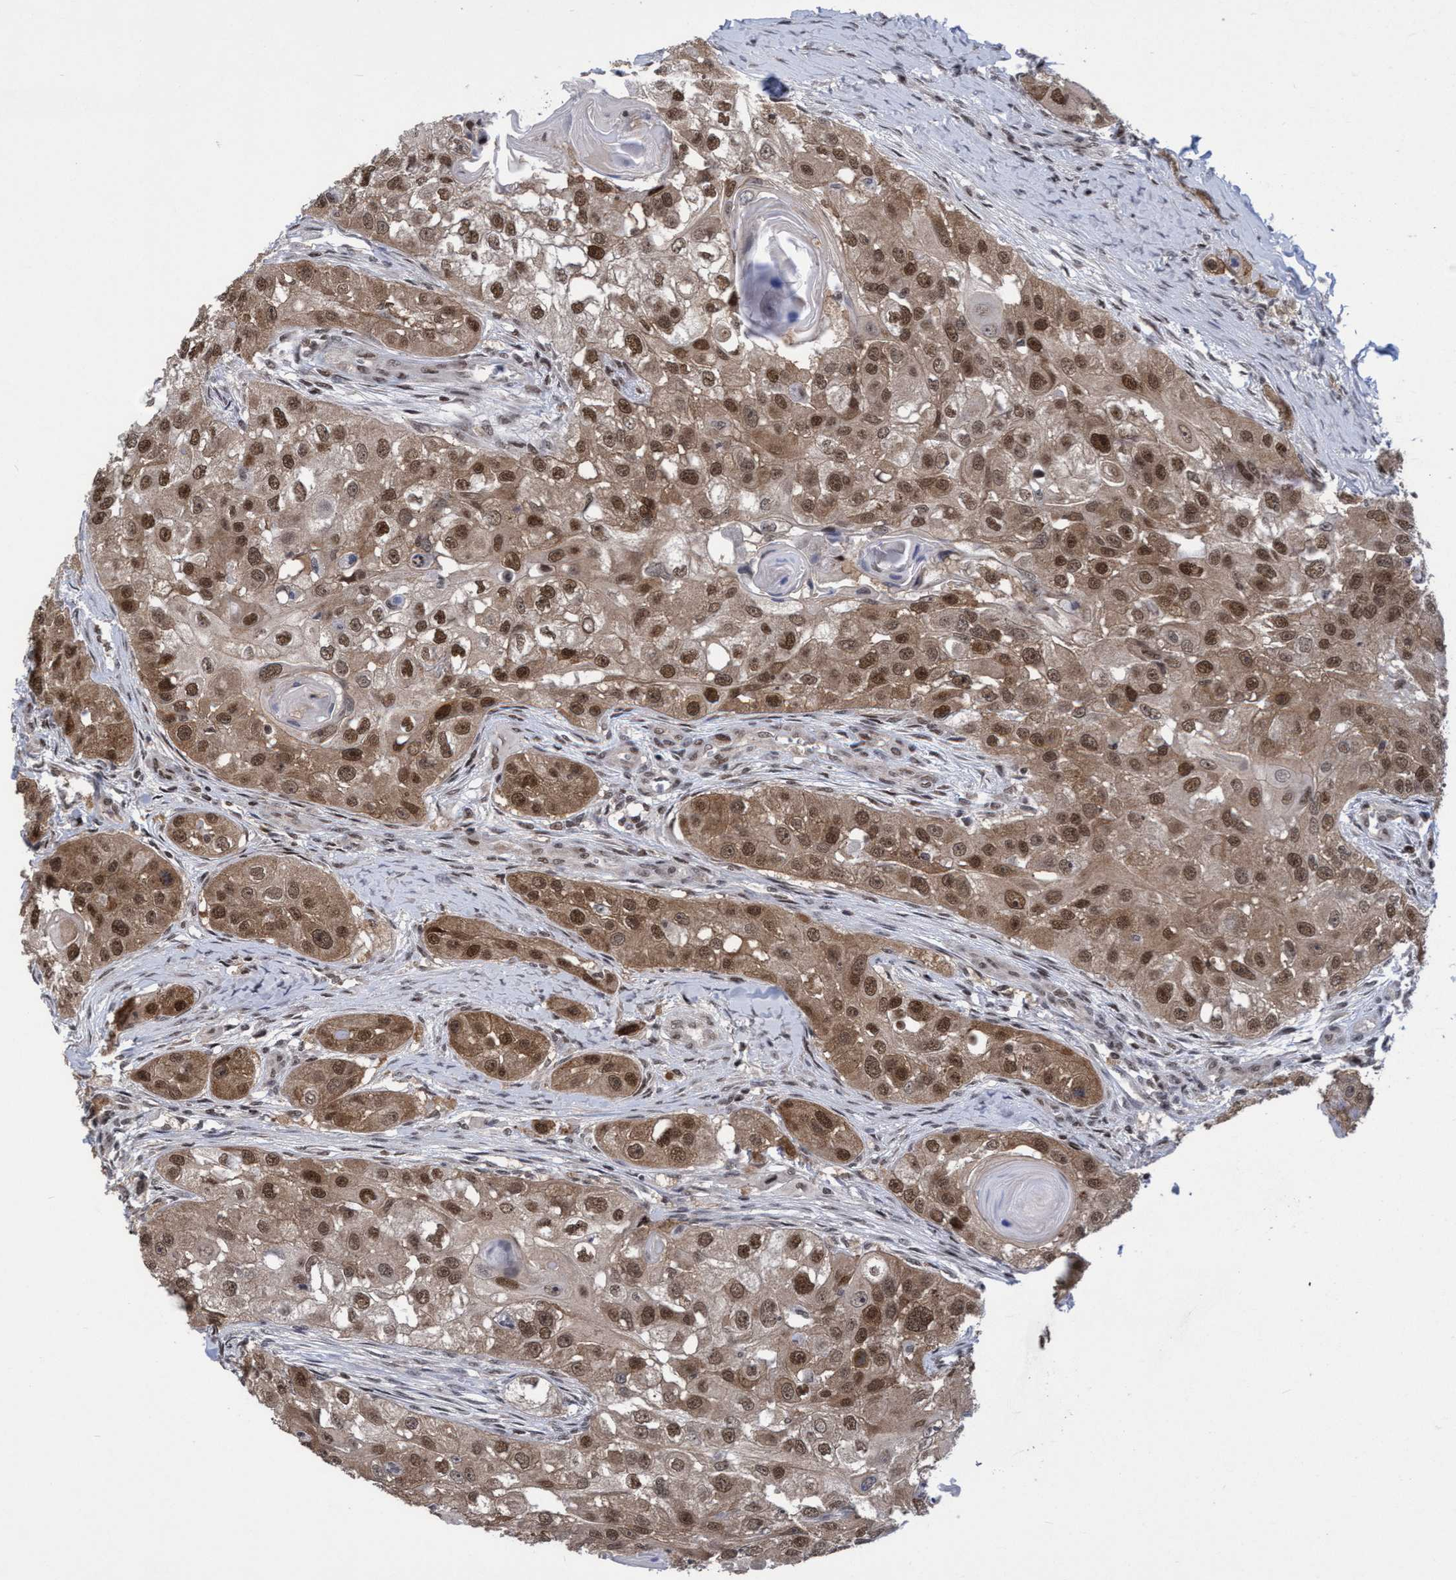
{"staining": {"intensity": "strong", "quantity": ">75%", "location": "nuclear"}, "tissue": "head and neck cancer", "cell_type": "Tumor cells", "image_type": "cancer", "snomed": [{"axis": "morphology", "description": "Normal tissue, NOS"}, {"axis": "morphology", "description": "Squamous cell carcinoma, NOS"}, {"axis": "topography", "description": "Skeletal muscle"}, {"axis": "topography", "description": "Head-Neck"}], "caption": "Immunohistochemical staining of human head and neck cancer displays high levels of strong nuclear protein expression in approximately >75% of tumor cells.", "gene": "C9orf78", "patient": {"sex": "male", "age": 51}}